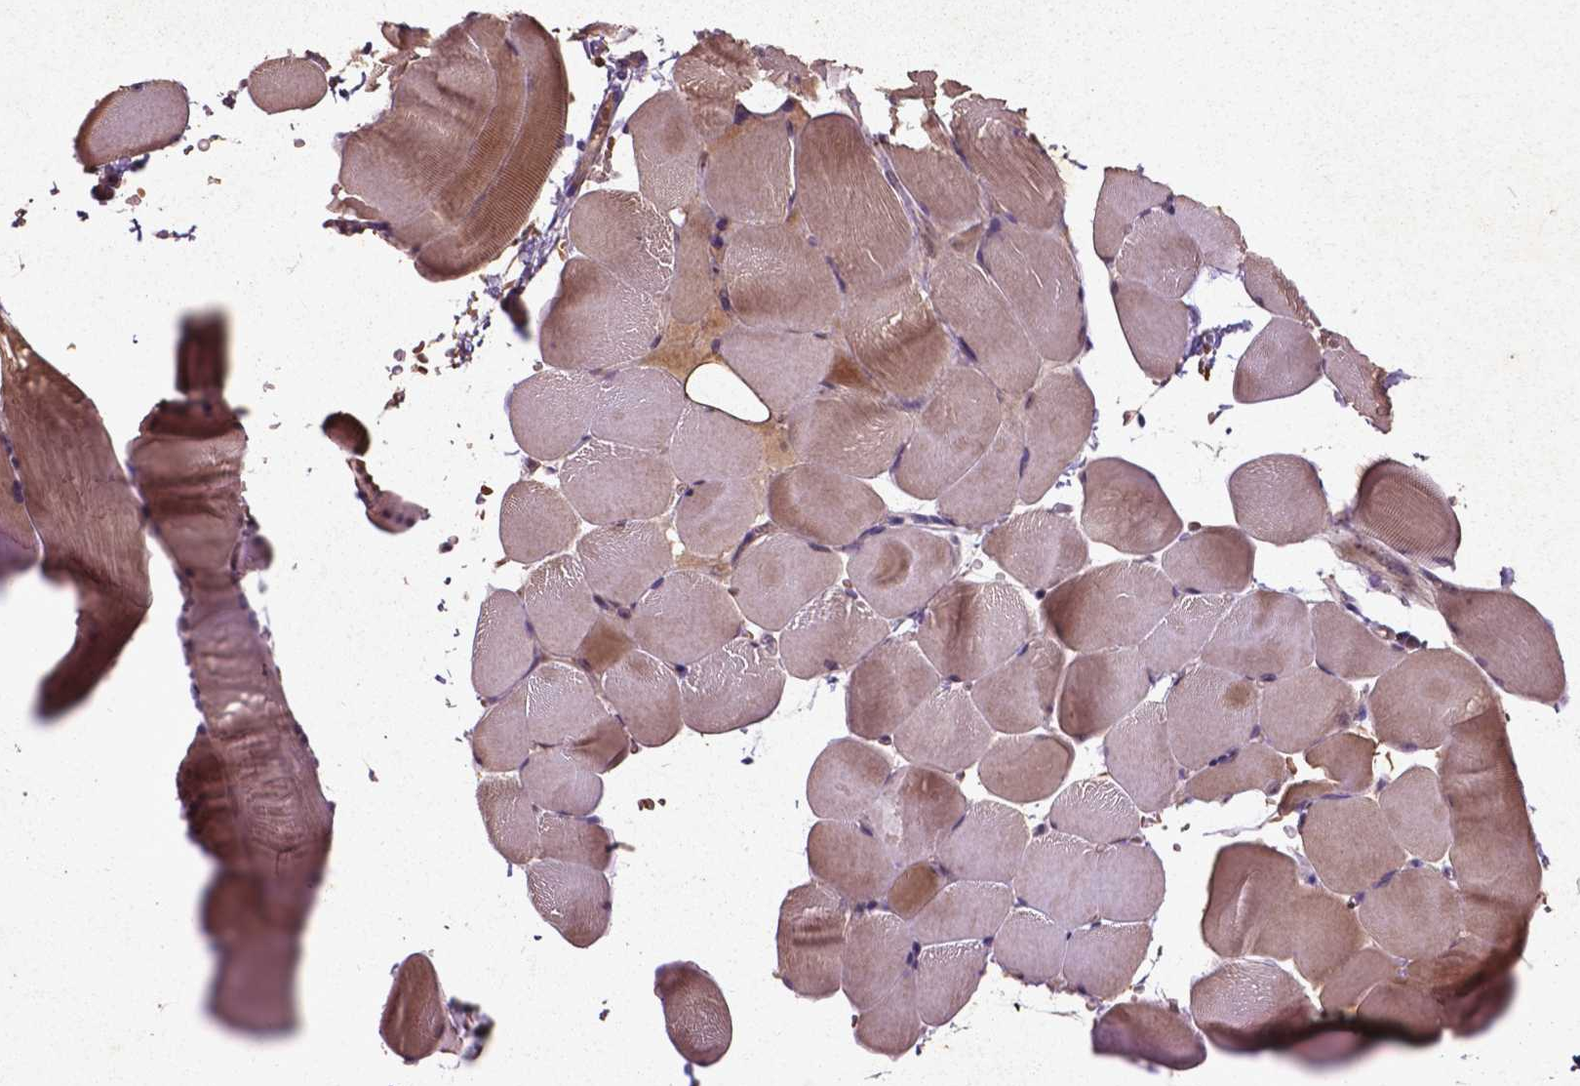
{"staining": {"intensity": "moderate", "quantity": "25%-75%", "location": "cytoplasmic/membranous"}, "tissue": "skeletal muscle", "cell_type": "Myocytes", "image_type": "normal", "snomed": [{"axis": "morphology", "description": "Normal tissue, NOS"}, {"axis": "topography", "description": "Skeletal muscle"}], "caption": "Benign skeletal muscle reveals moderate cytoplasmic/membranous staining in approximately 25%-75% of myocytes, visualized by immunohistochemistry. (IHC, brightfield microscopy, high magnification).", "gene": "COQ2", "patient": {"sex": "female", "age": 37}}